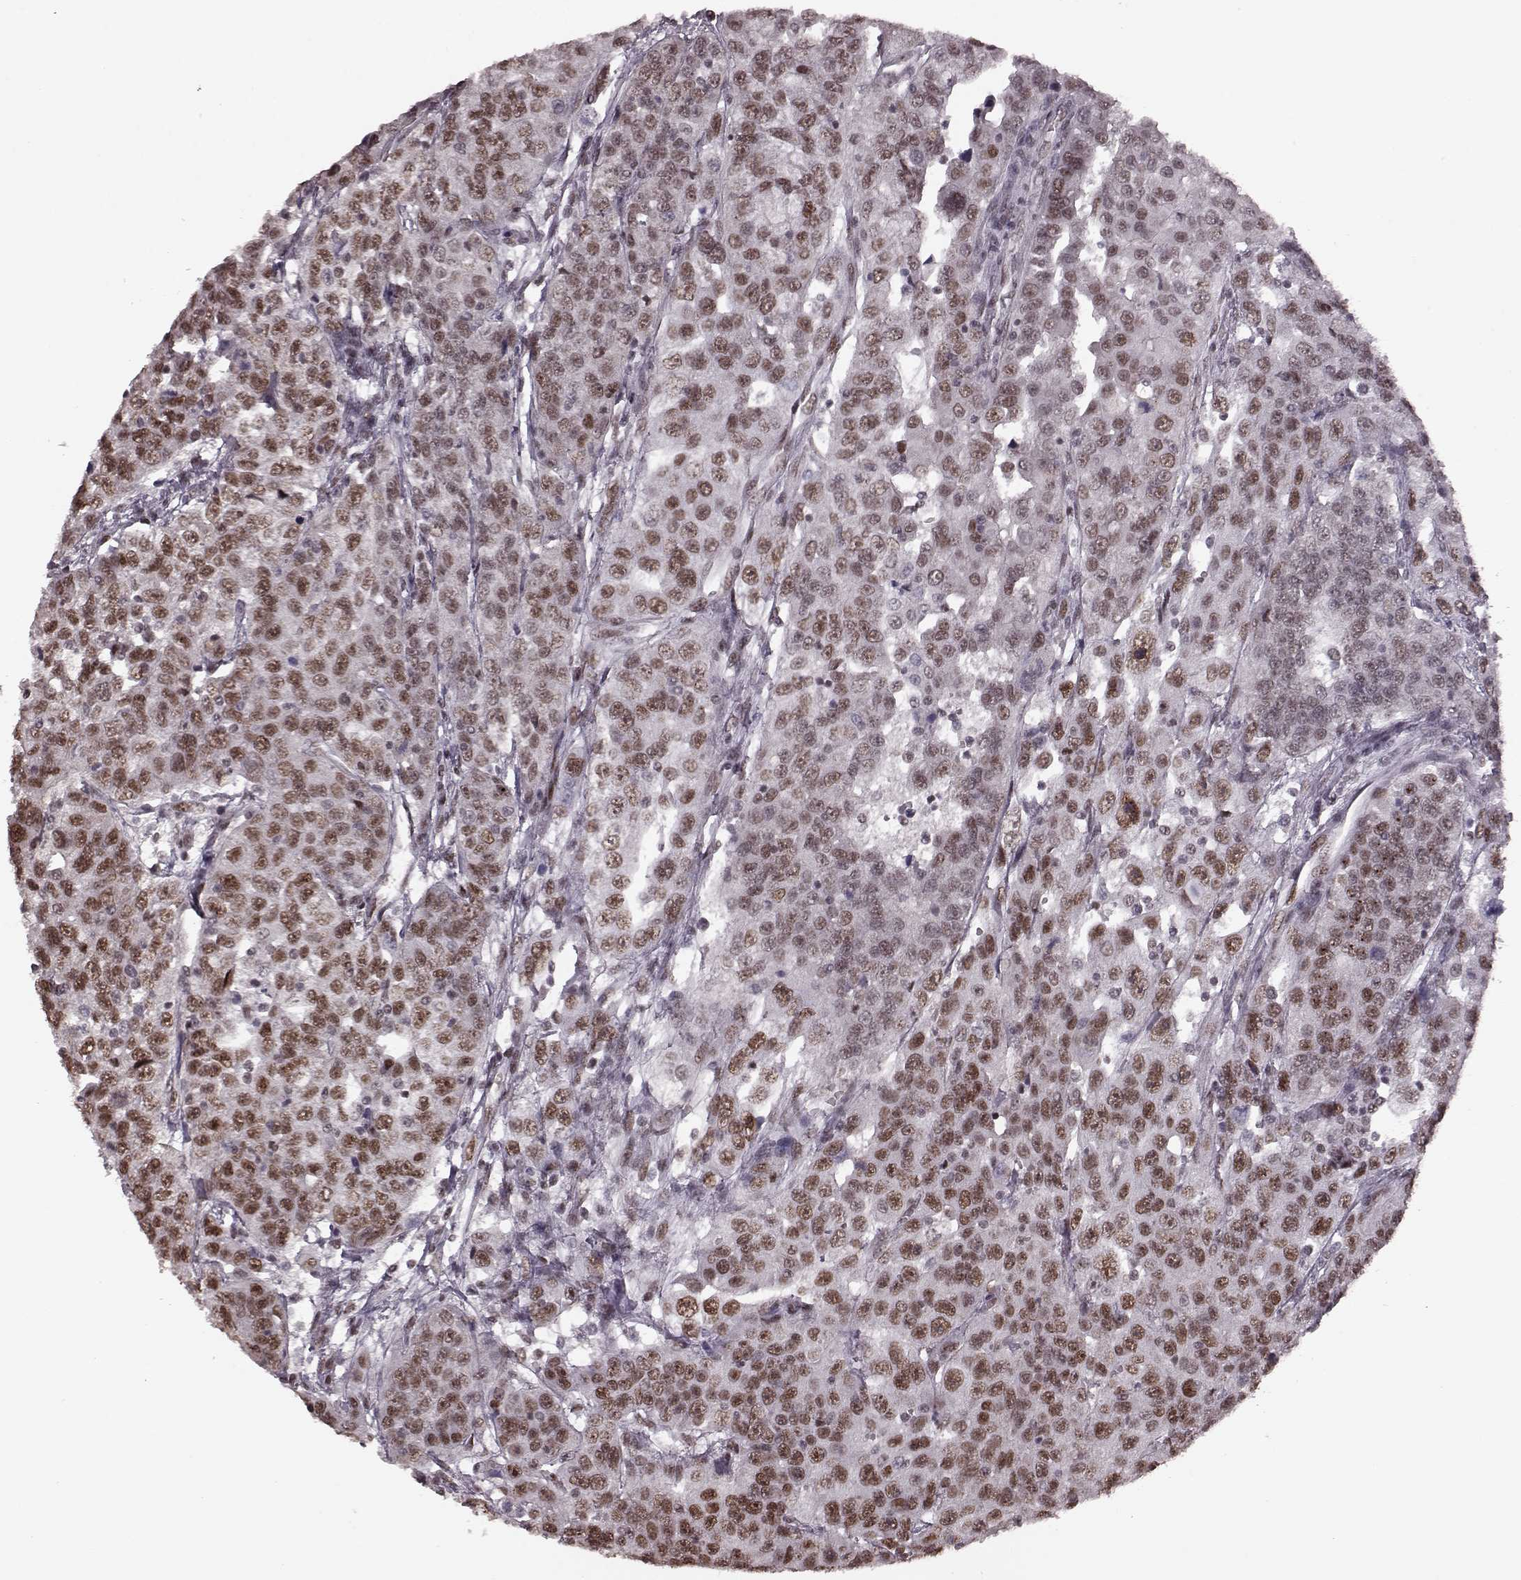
{"staining": {"intensity": "moderate", "quantity": ">75%", "location": "nuclear"}, "tissue": "urothelial cancer", "cell_type": "Tumor cells", "image_type": "cancer", "snomed": [{"axis": "morphology", "description": "Urothelial carcinoma, NOS"}, {"axis": "morphology", "description": "Urothelial carcinoma, High grade"}, {"axis": "topography", "description": "Urinary bladder"}], "caption": "A micrograph of human urothelial cancer stained for a protein reveals moderate nuclear brown staining in tumor cells. The staining was performed using DAB (3,3'-diaminobenzidine), with brown indicating positive protein expression. Nuclei are stained blue with hematoxylin.", "gene": "NR2C1", "patient": {"sex": "female", "age": 73}}